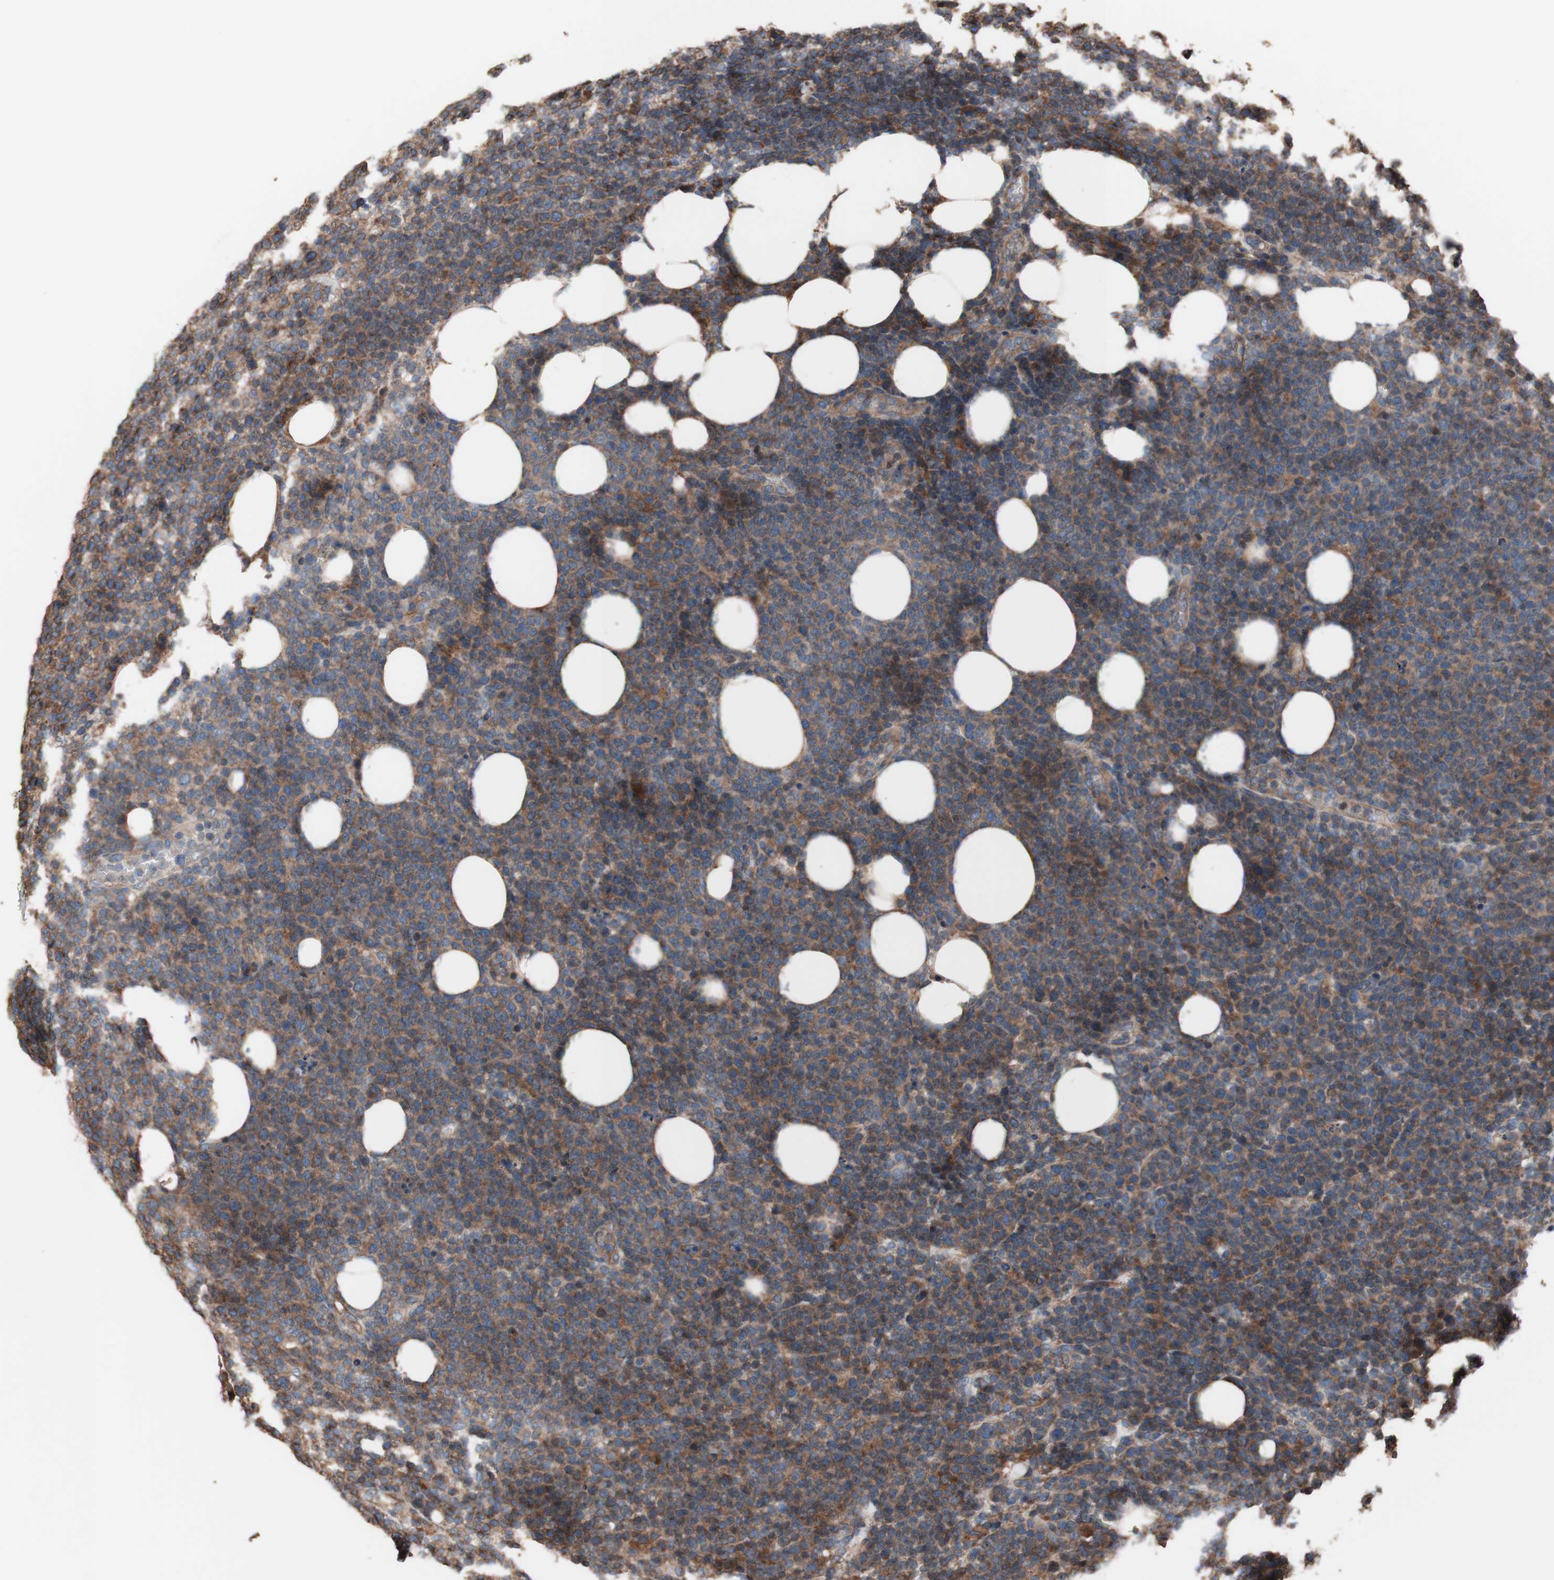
{"staining": {"intensity": "moderate", "quantity": ">75%", "location": "cytoplasmic/membranous"}, "tissue": "lymphoma", "cell_type": "Tumor cells", "image_type": "cancer", "snomed": [{"axis": "morphology", "description": "Malignant lymphoma, non-Hodgkin's type, High grade"}, {"axis": "topography", "description": "Lymph node"}], "caption": "Protein staining reveals moderate cytoplasmic/membranous staining in about >75% of tumor cells in malignant lymphoma, non-Hodgkin's type (high-grade). (DAB (3,3'-diaminobenzidine) IHC, brown staining for protein, blue staining for nuclei).", "gene": "COPB1", "patient": {"sex": "male", "age": 61}}